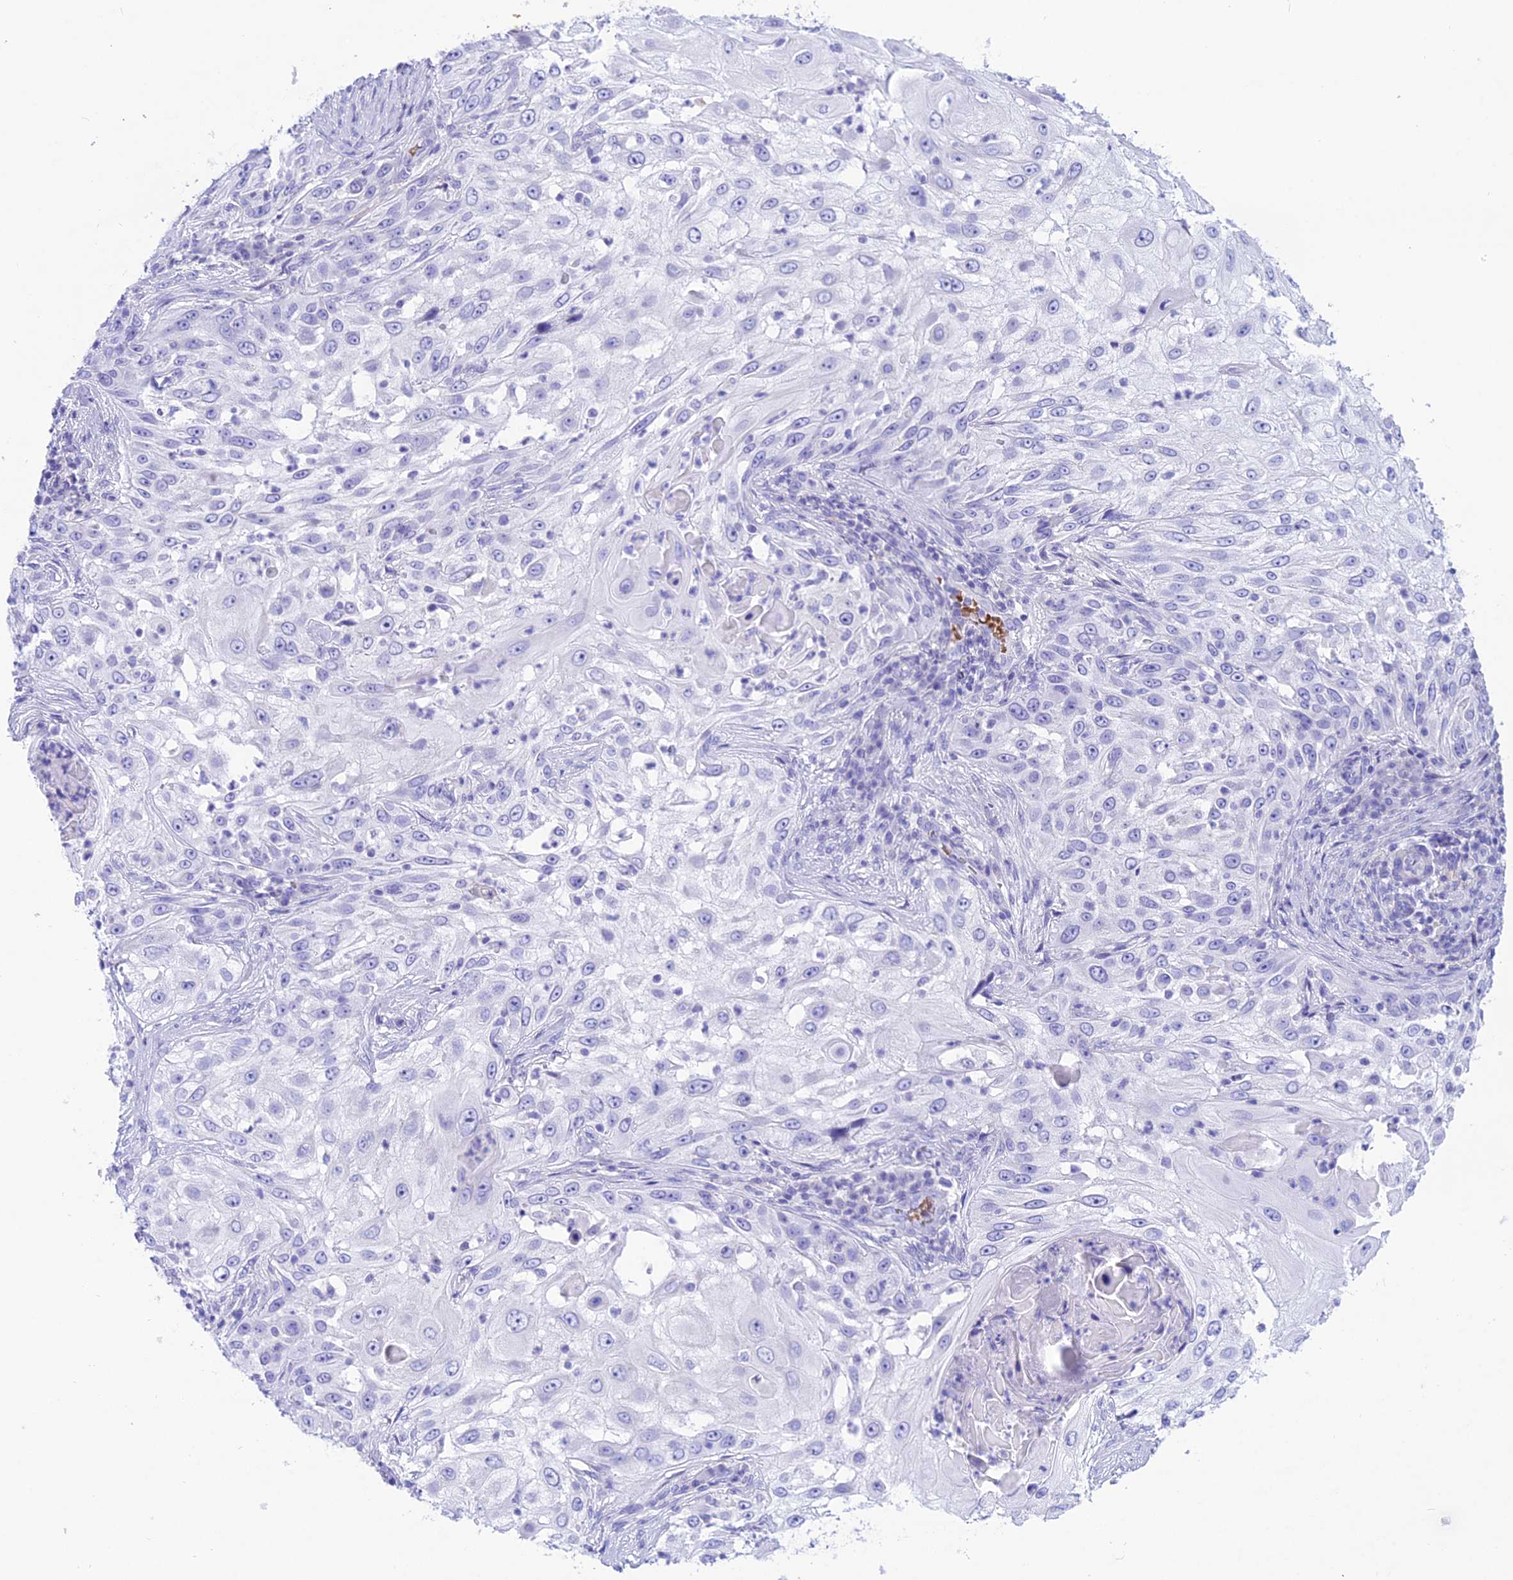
{"staining": {"intensity": "negative", "quantity": "none", "location": "none"}, "tissue": "skin cancer", "cell_type": "Tumor cells", "image_type": "cancer", "snomed": [{"axis": "morphology", "description": "Squamous cell carcinoma, NOS"}, {"axis": "topography", "description": "Skin"}], "caption": "Skin cancer was stained to show a protein in brown. There is no significant staining in tumor cells.", "gene": "GLYATL1", "patient": {"sex": "female", "age": 44}}